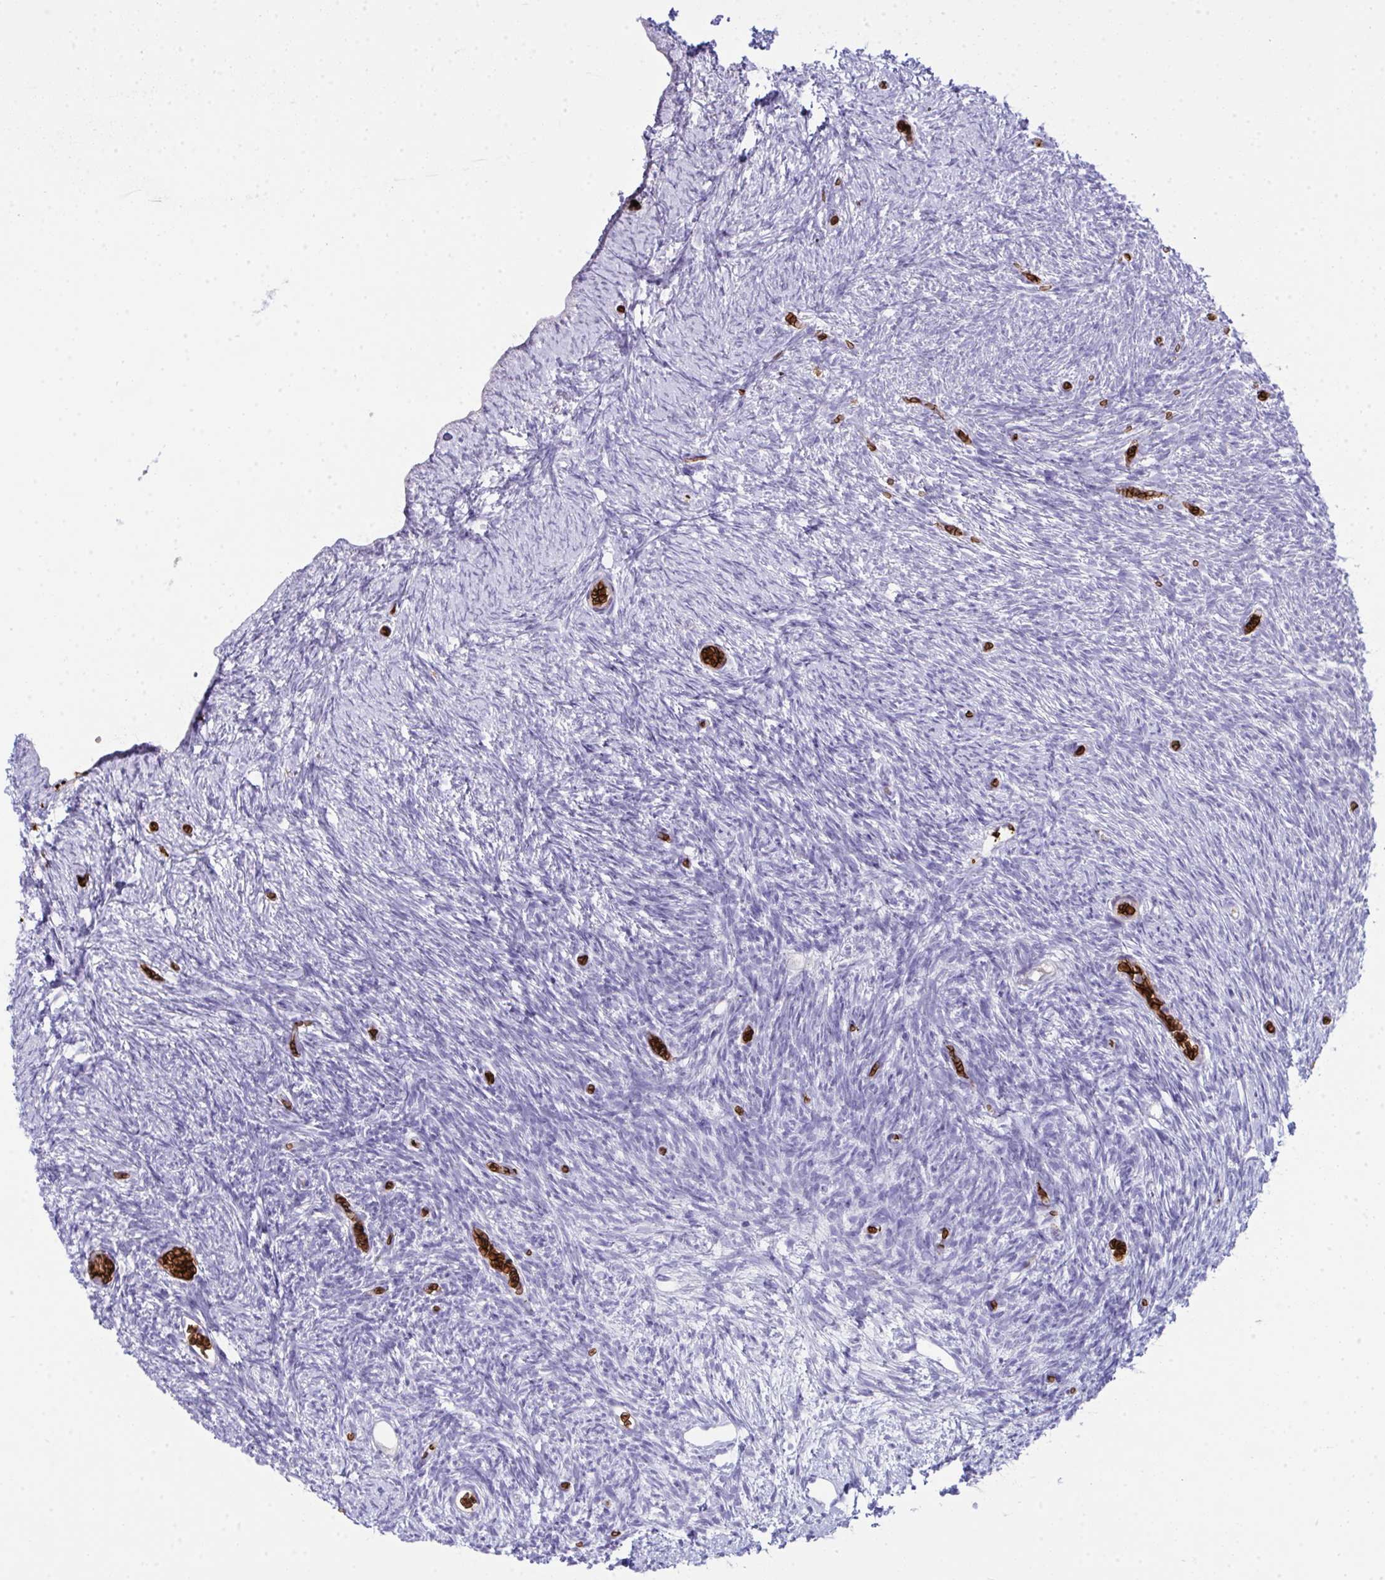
{"staining": {"intensity": "negative", "quantity": "none", "location": "none"}, "tissue": "ovary", "cell_type": "Ovarian stroma cells", "image_type": "normal", "snomed": [{"axis": "morphology", "description": "Normal tissue, NOS"}, {"axis": "topography", "description": "Ovary"}], "caption": "Histopathology image shows no protein positivity in ovarian stroma cells of normal ovary. (DAB immunohistochemistry (IHC) with hematoxylin counter stain).", "gene": "SPTB", "patient": {"sex": "female", "age": 39}}